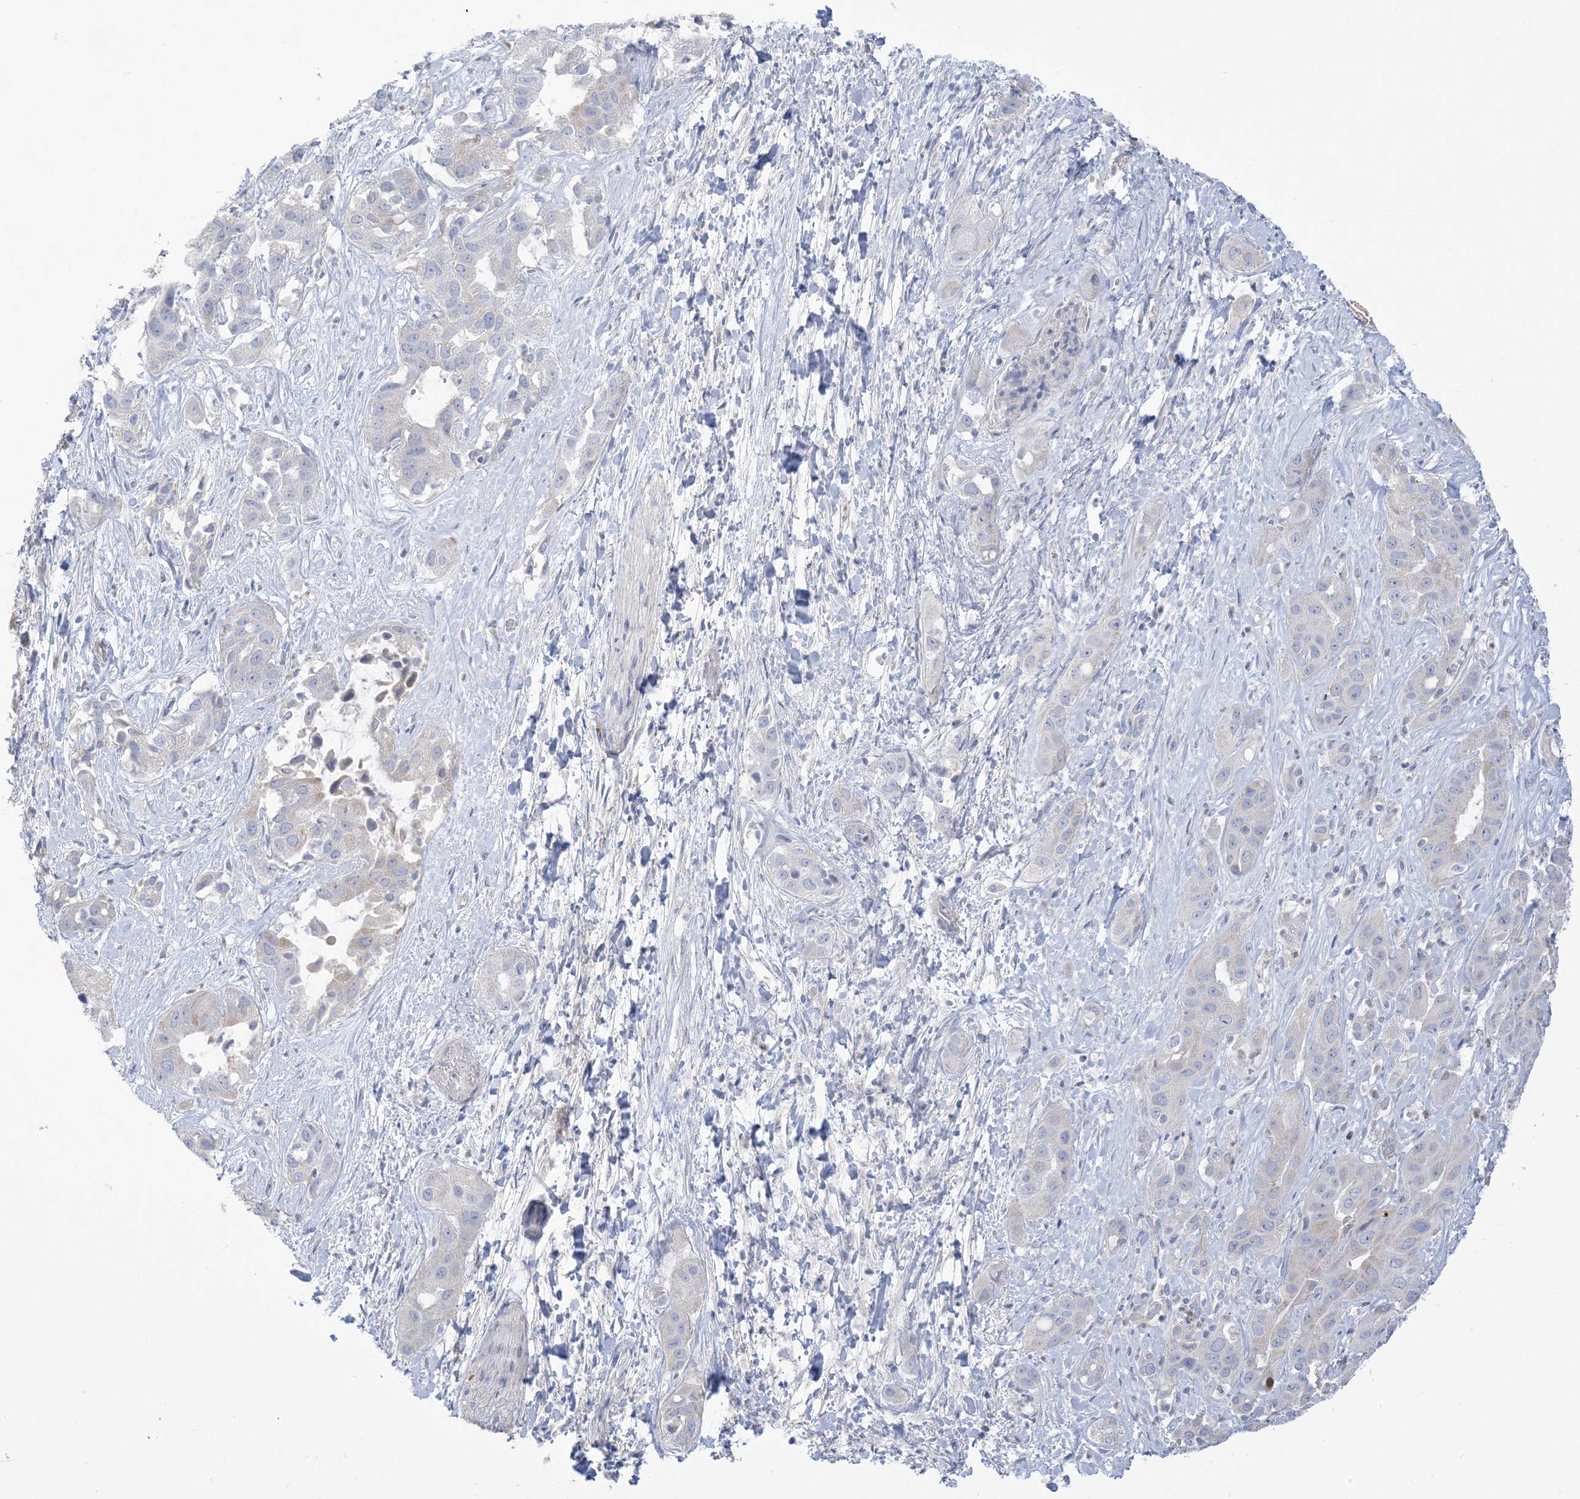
{"staining": {"intensity": "weak", "quantity": "<25%", "location": "cytoplasmic/membranous"}, "tissue": "liver cancer", "cell_type": "Tumor cells", "image_type": "cancer", "snomed": [{"axis": "morphology", "description": "Cholangiocarcinoma"}, {"axis": "topography", "description": "Liver"}], "caption": "This is a histopathology image of immunohistochemistry (IHC) staining of liver cholangiocarcinoma, which shows no staining in tumor cells.", "gene": "MTHFD2L", "patient": {"sex": "female", "age": 52}}